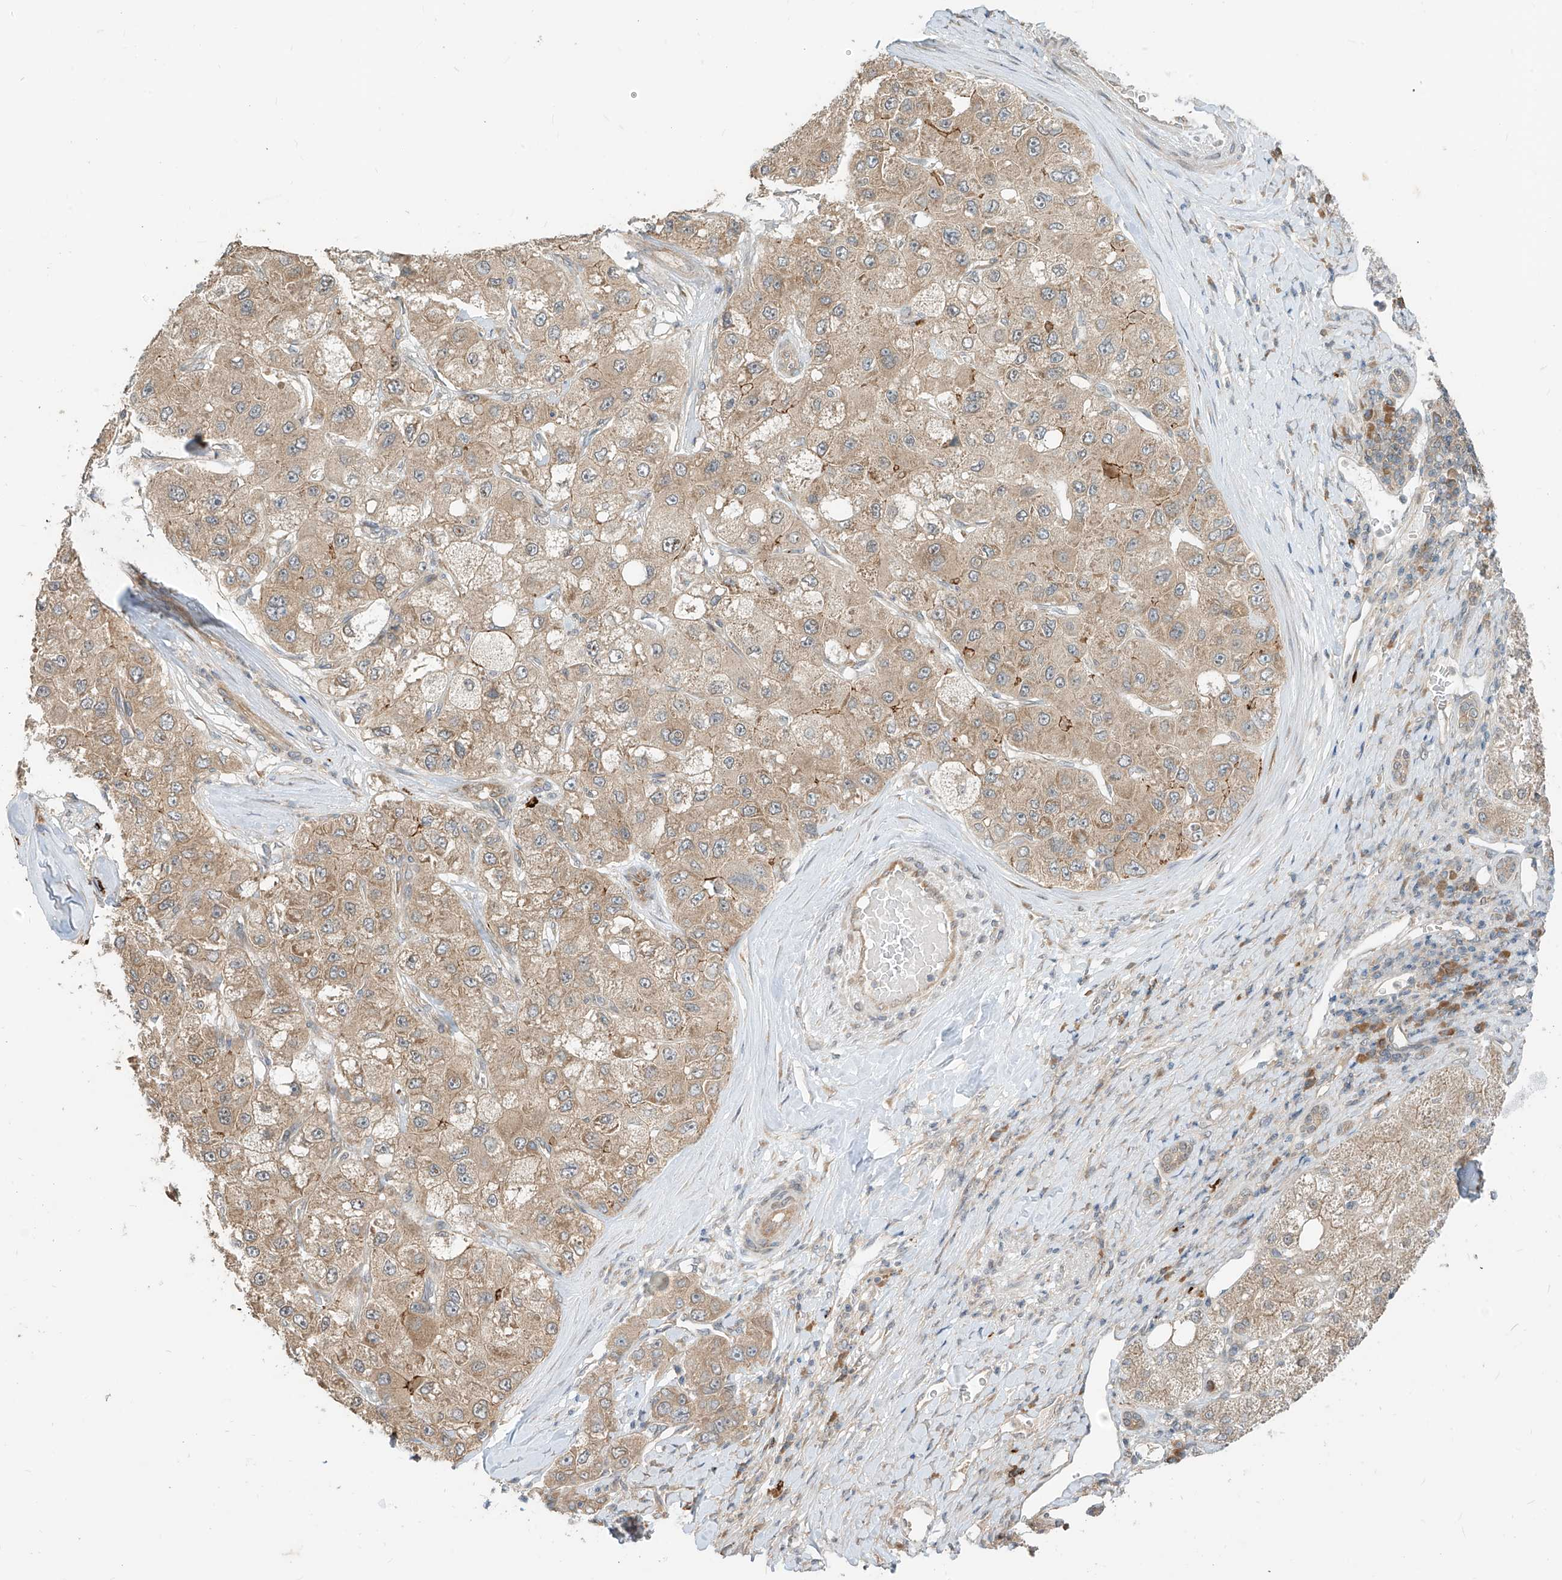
{"staining": {"intensity": "weak", "quantity": ">75%", "location": "cytoplasmic/membranous"}, "tissue": "liver cancer", "cell_type": "Tumor cells", "image_type": "cancer", "snomed": [{"axis": "morphology", "description": "Carcinoma, Hepatocellular, NOS"}, {"axis": "topography", "description": "Liver"}], "caption": "A brown stain shows weak cytoplasmic/membranous expression of a protein in human hepatocellular carcinoma (liver) tumor cells. The protein is shown in brown color, while the nuclei are stained blue.", "gene": "MTUS2", "patient": {"sex": "male", "age": 80}}